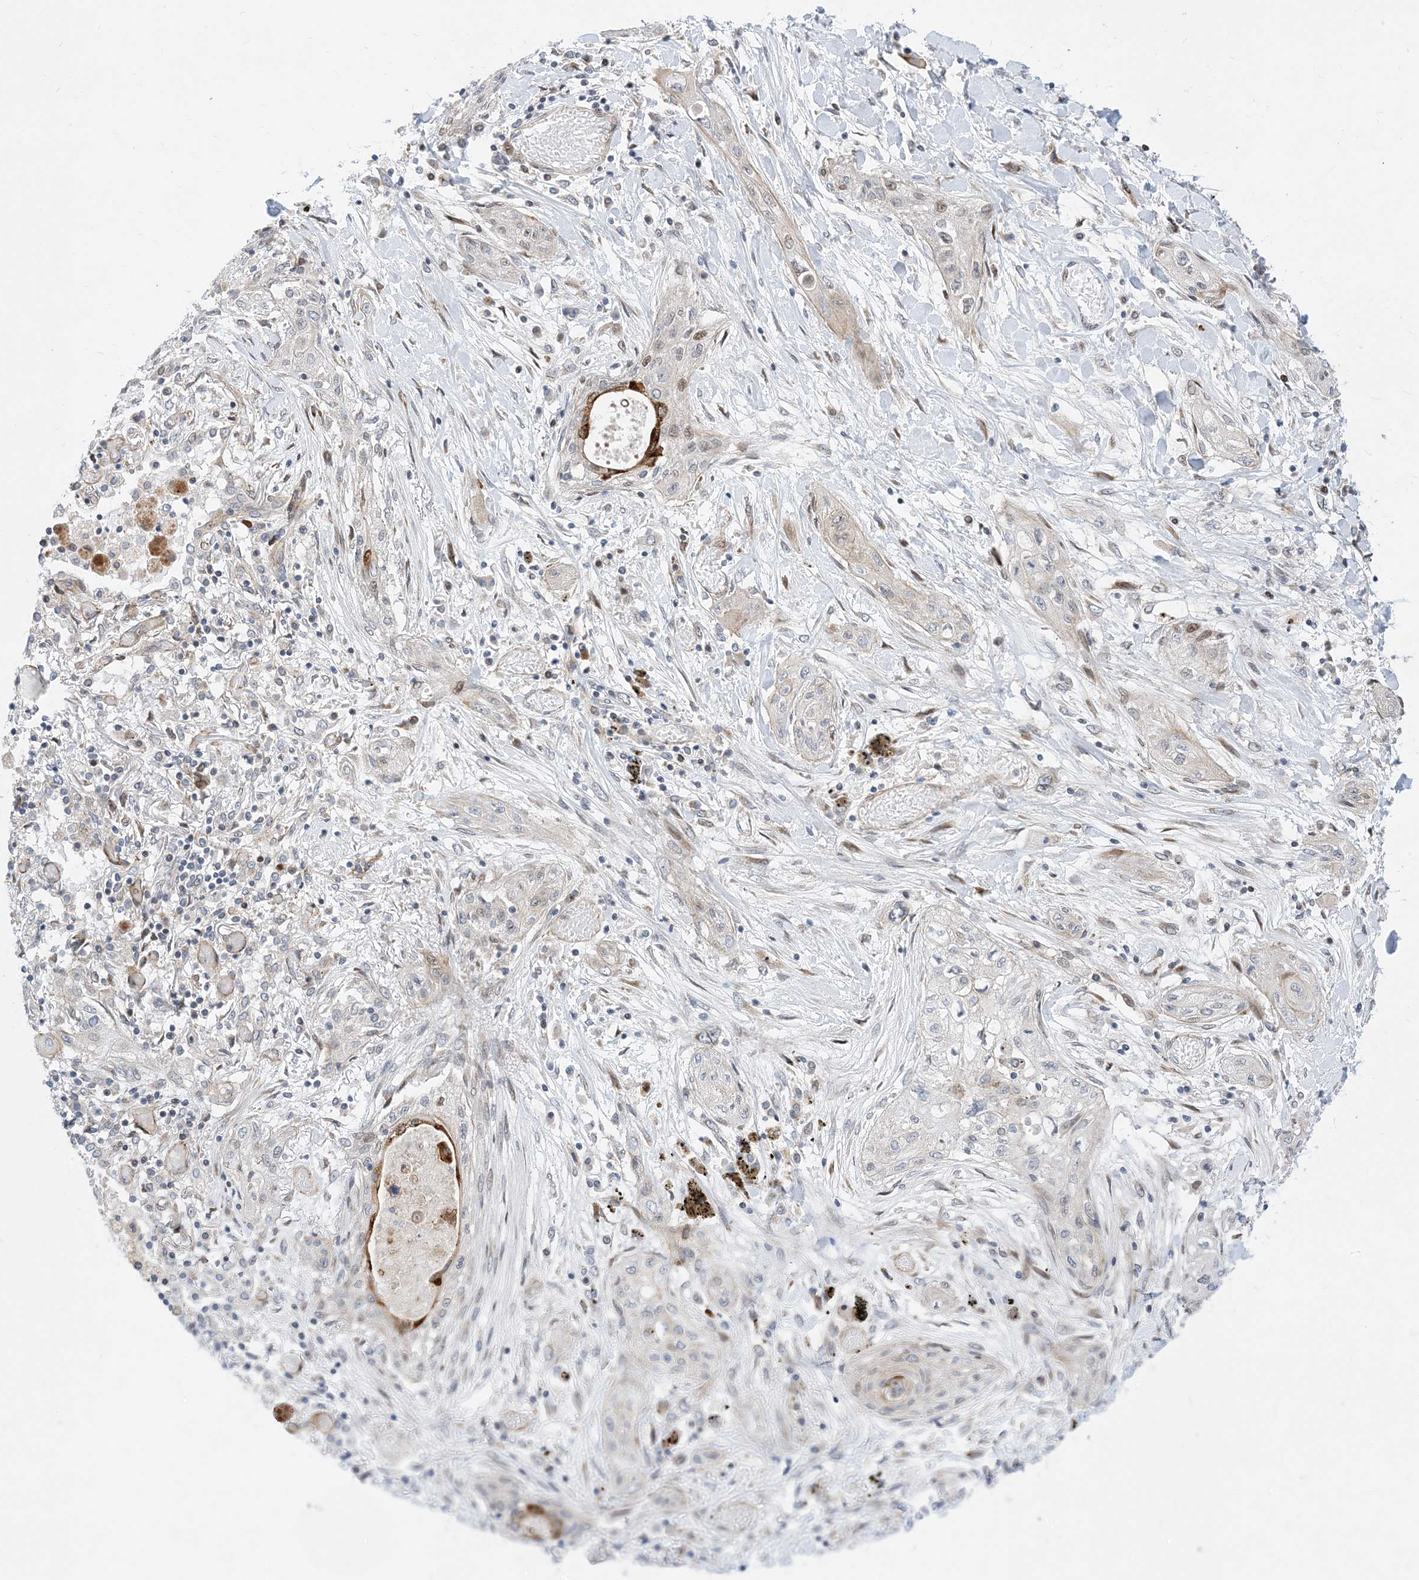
{"staining": {"intensity": "negative", "quantity": "none", "location": "none"}, "tissue": "lung cancer", "cell_type": "Tumor cells", "image_type": "cancer", "snomed": [{"axis": "morphology", "description": "Squamous cell carcinoma, NOS"}, {"axis": "topography", "description": "Lung"}], "caption": "Lung cancer (squamous cell carcinoma) stained for a protein using IHC shows no positivity tumor cells.", "gene": "TYSND1", "patient": {"sex": "female", "age": 47}}